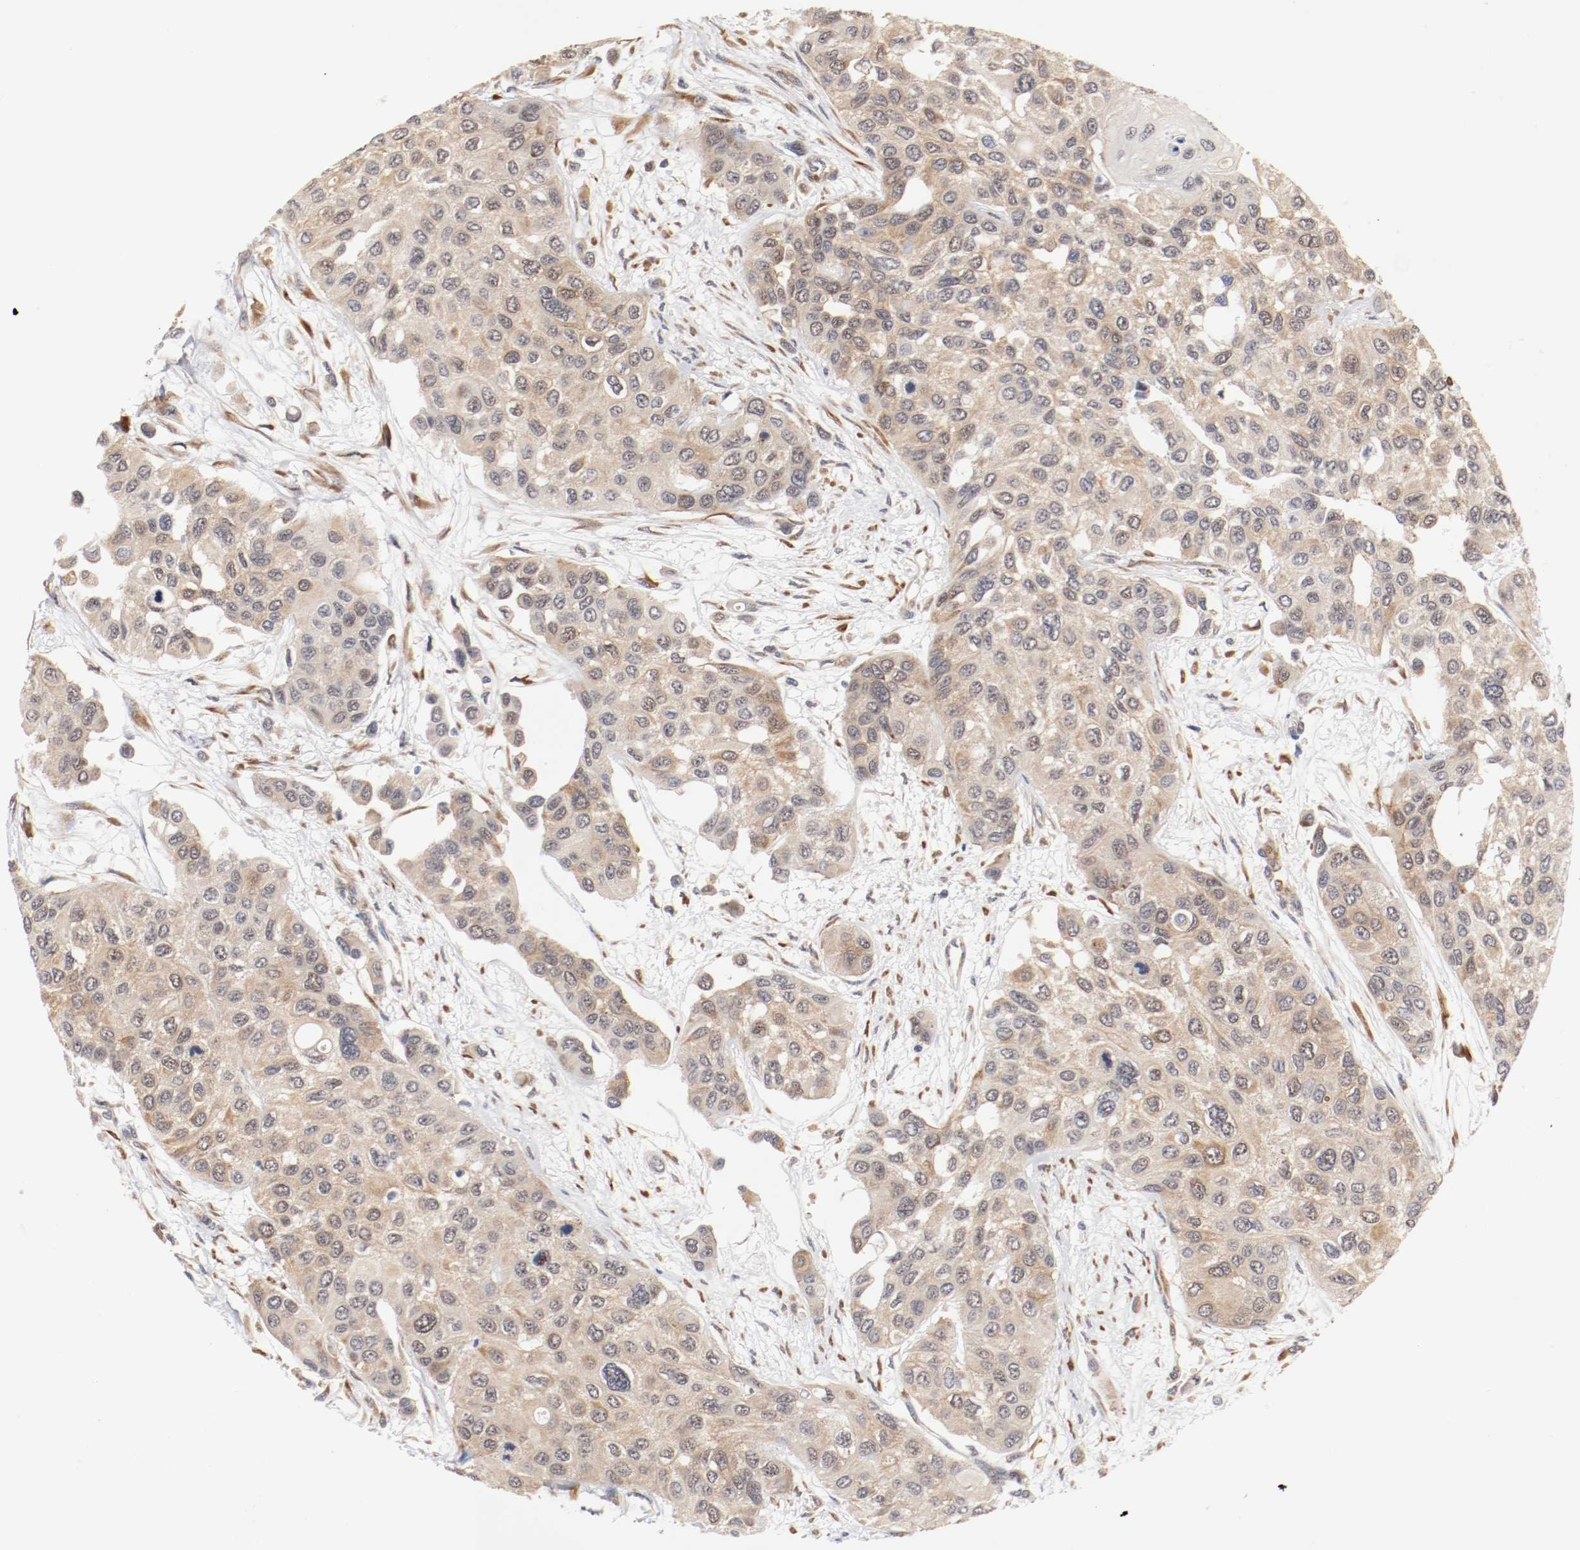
{"staining": {"intensity": "weak", "quantity": ">75%", "location": "cytoplasmic/membranous"}, "tissue": "urothelial cancer", "cell_type": "Tumor cells", "image_type": "cancer", "snomed": [{"axis": "morphology", "description": "Urothelial carcinoma, High grade"}, {"axis": "topography", "description": "Urinary bladder"}], "caption": "Weak cytoplasmic/membranous protein positivity is seen in approximately >75% of tumor cells in urothelial carcinoma (high-grade).", "gene": "FKBP3", "patient": {"sex": "female", "age": 56}}